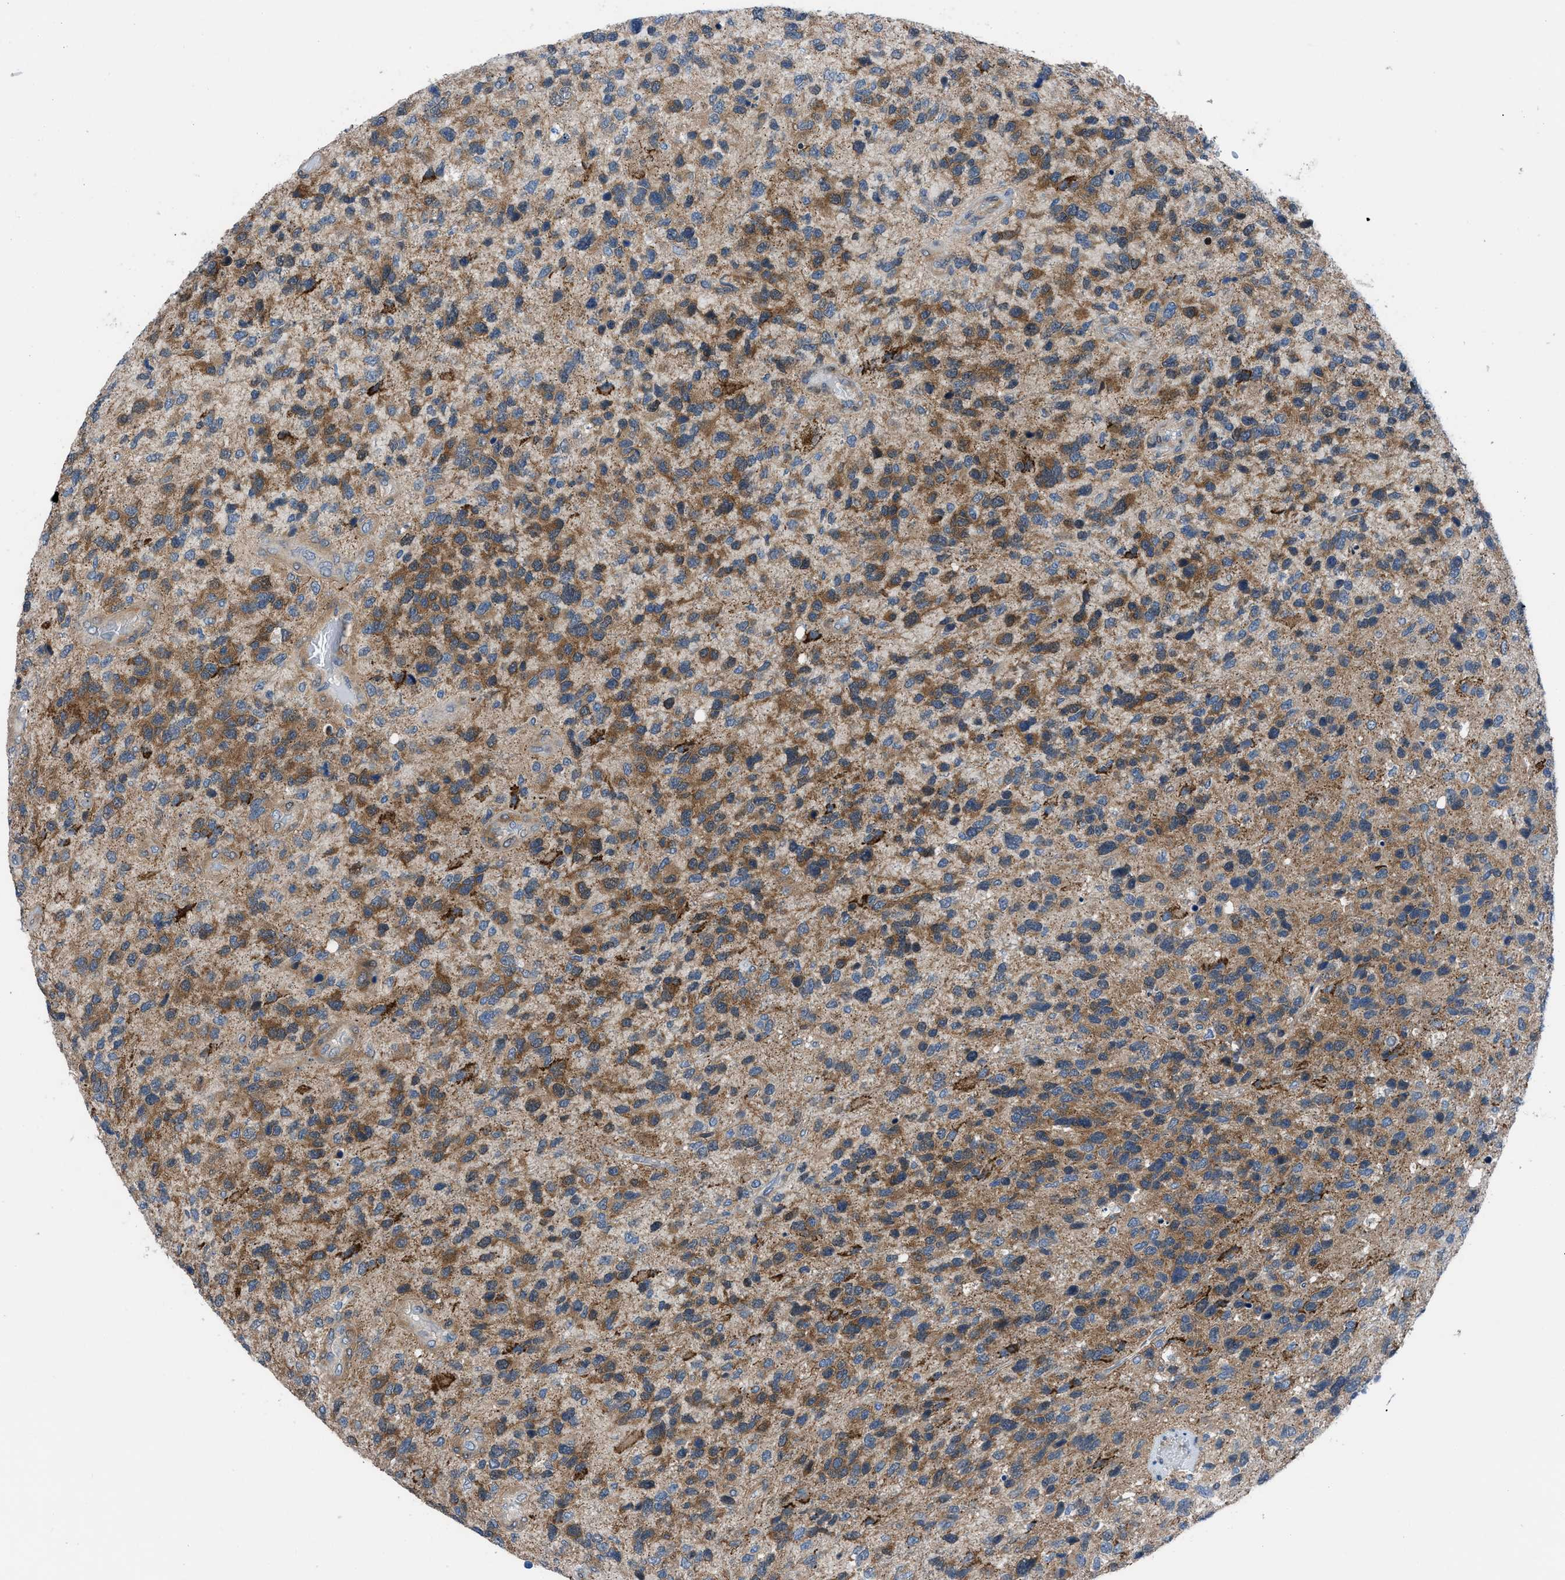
{"staining": {"intensity": "moderate", "quantity": ">75%", "location": "cytoplasmic/membranous"}, "tissue": "glioma", "cell_type": "Tumor cells", "image_type": "cancer", "snomed": [{"axis": "morphology", "description": "Glioma, malignant, High grade"}, {"axis": "topography", "description": "Brain"}], "caption": "Glioma stained for a protein shows moderate cytoplasmic/membranous positivity in tumor cells.", "gene": "TMEM45B", "patient": {"sex": "female", "age": 58}}